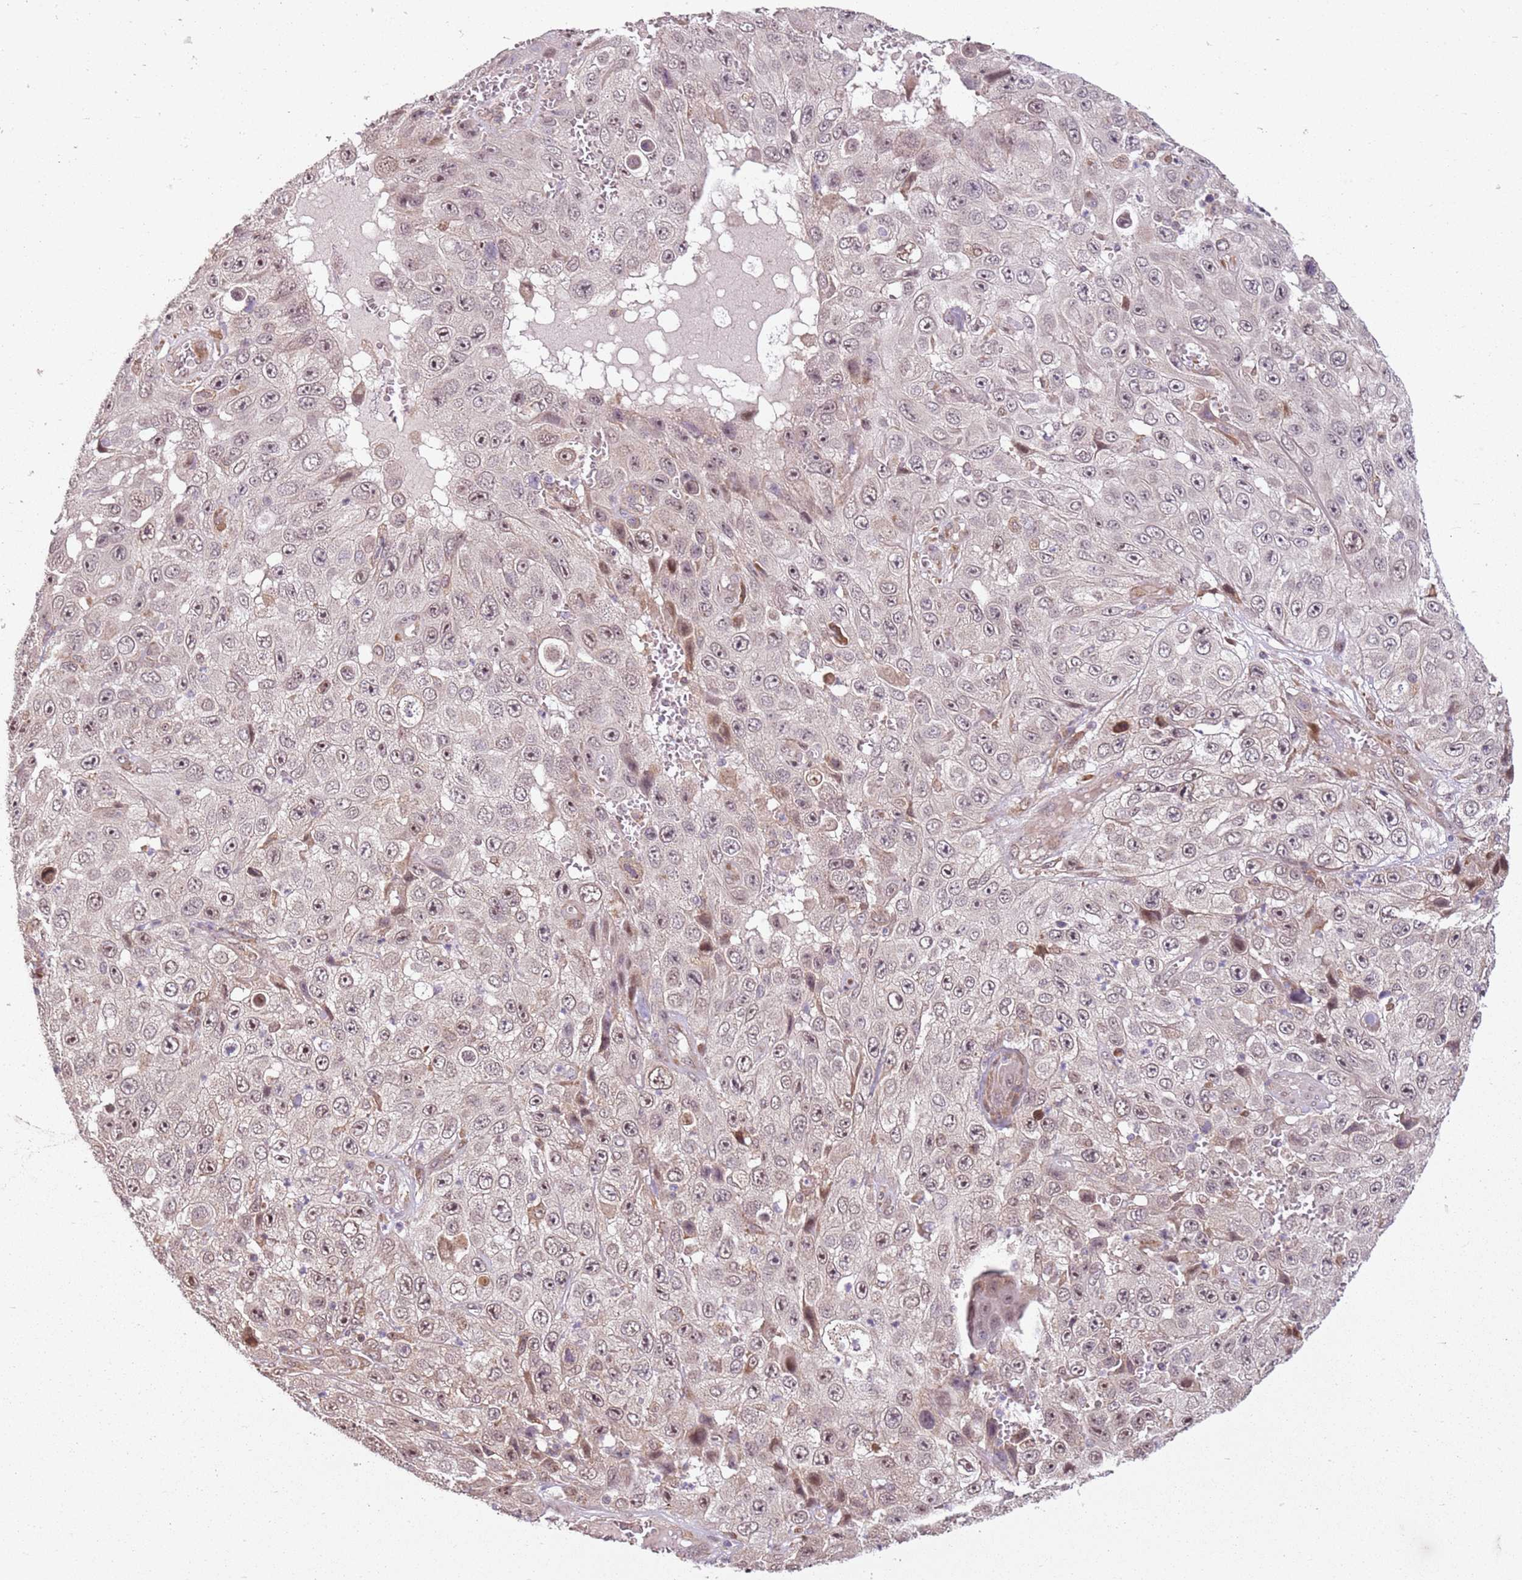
{"staining": {"intensity": "moderate", "quantity": ">75%", "location": "nuclear"}, "tissue": "skin cancer", "cell_type": "Tumor cells", "image_type": "cancer", "snomed": [{"axis": "morphology", "description": "Squamous cell carcinoma, NOS"}, {"axis": "topography", "description": "Skin"}], "caption": "Immunohistochemical staining of skin cancer demonstrates medium levels of moderate nuclear protein staining in about >75% of tumor cells.", "gene": "CHURC1", "patient": {"sex": "male", "age": 82}}